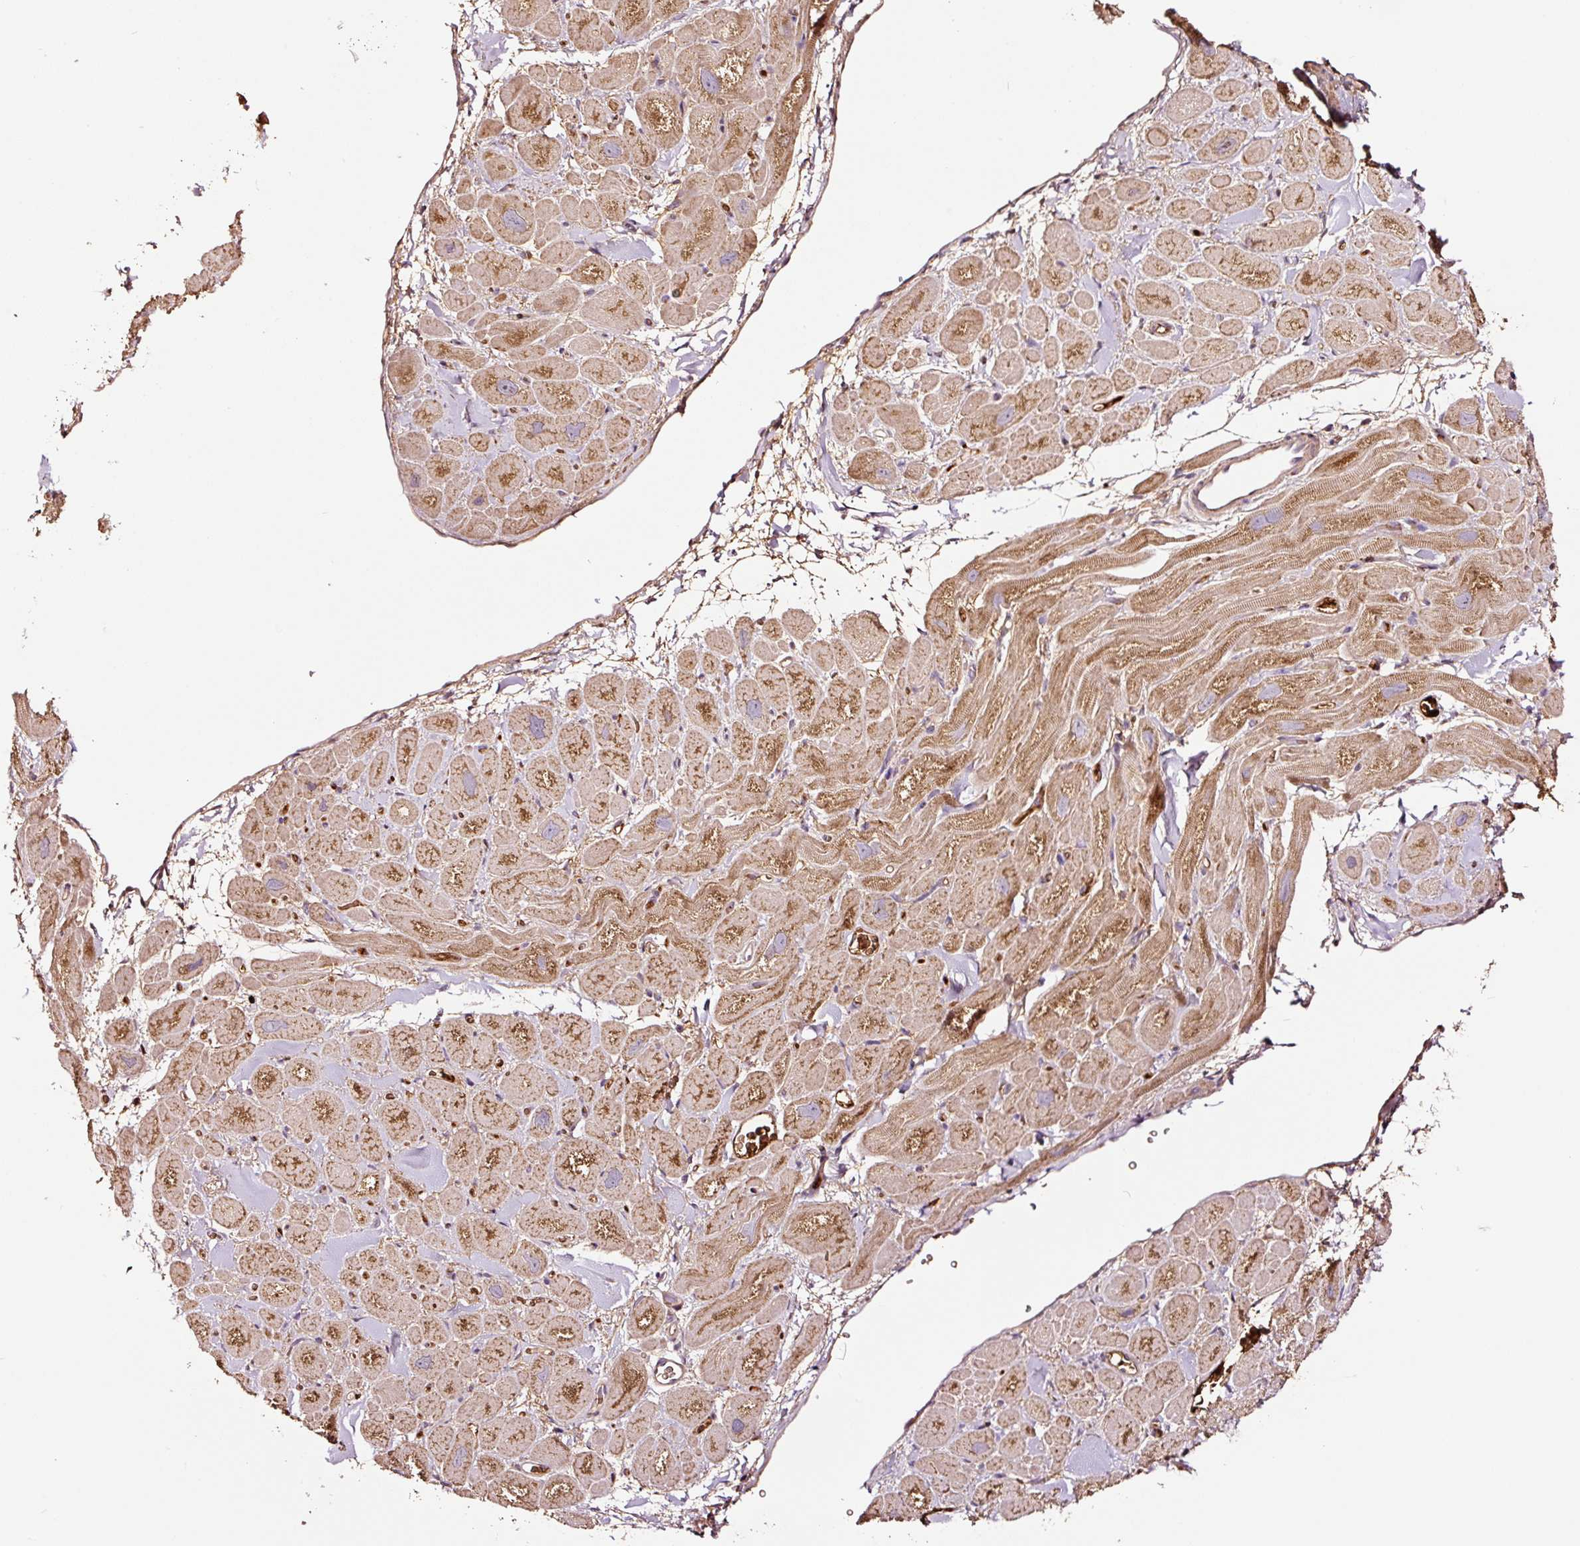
{"staining": {"intensity": "strong", "quantity": ">75%", "location": "cytoplasmic/membranous"}, "tissue": "heart muscle", "cell_type": "Cardiomyocytes", "image_type": "normal", "snomed": [{"axis": "morphology", "description": "Normal tissue, NOS"}, {"axis": "topography", "description": "Heart"}], "caption": "IHC (DAB (3,3'-diaminobenzidine)) staining of unremarkable heart muscle shows strong cytoplasmic/membranous protein expression in approximately >75% of cardiomyocytes.", "gene": "PGLYRP2", "patient": {"sex": "male", "age": 49}}